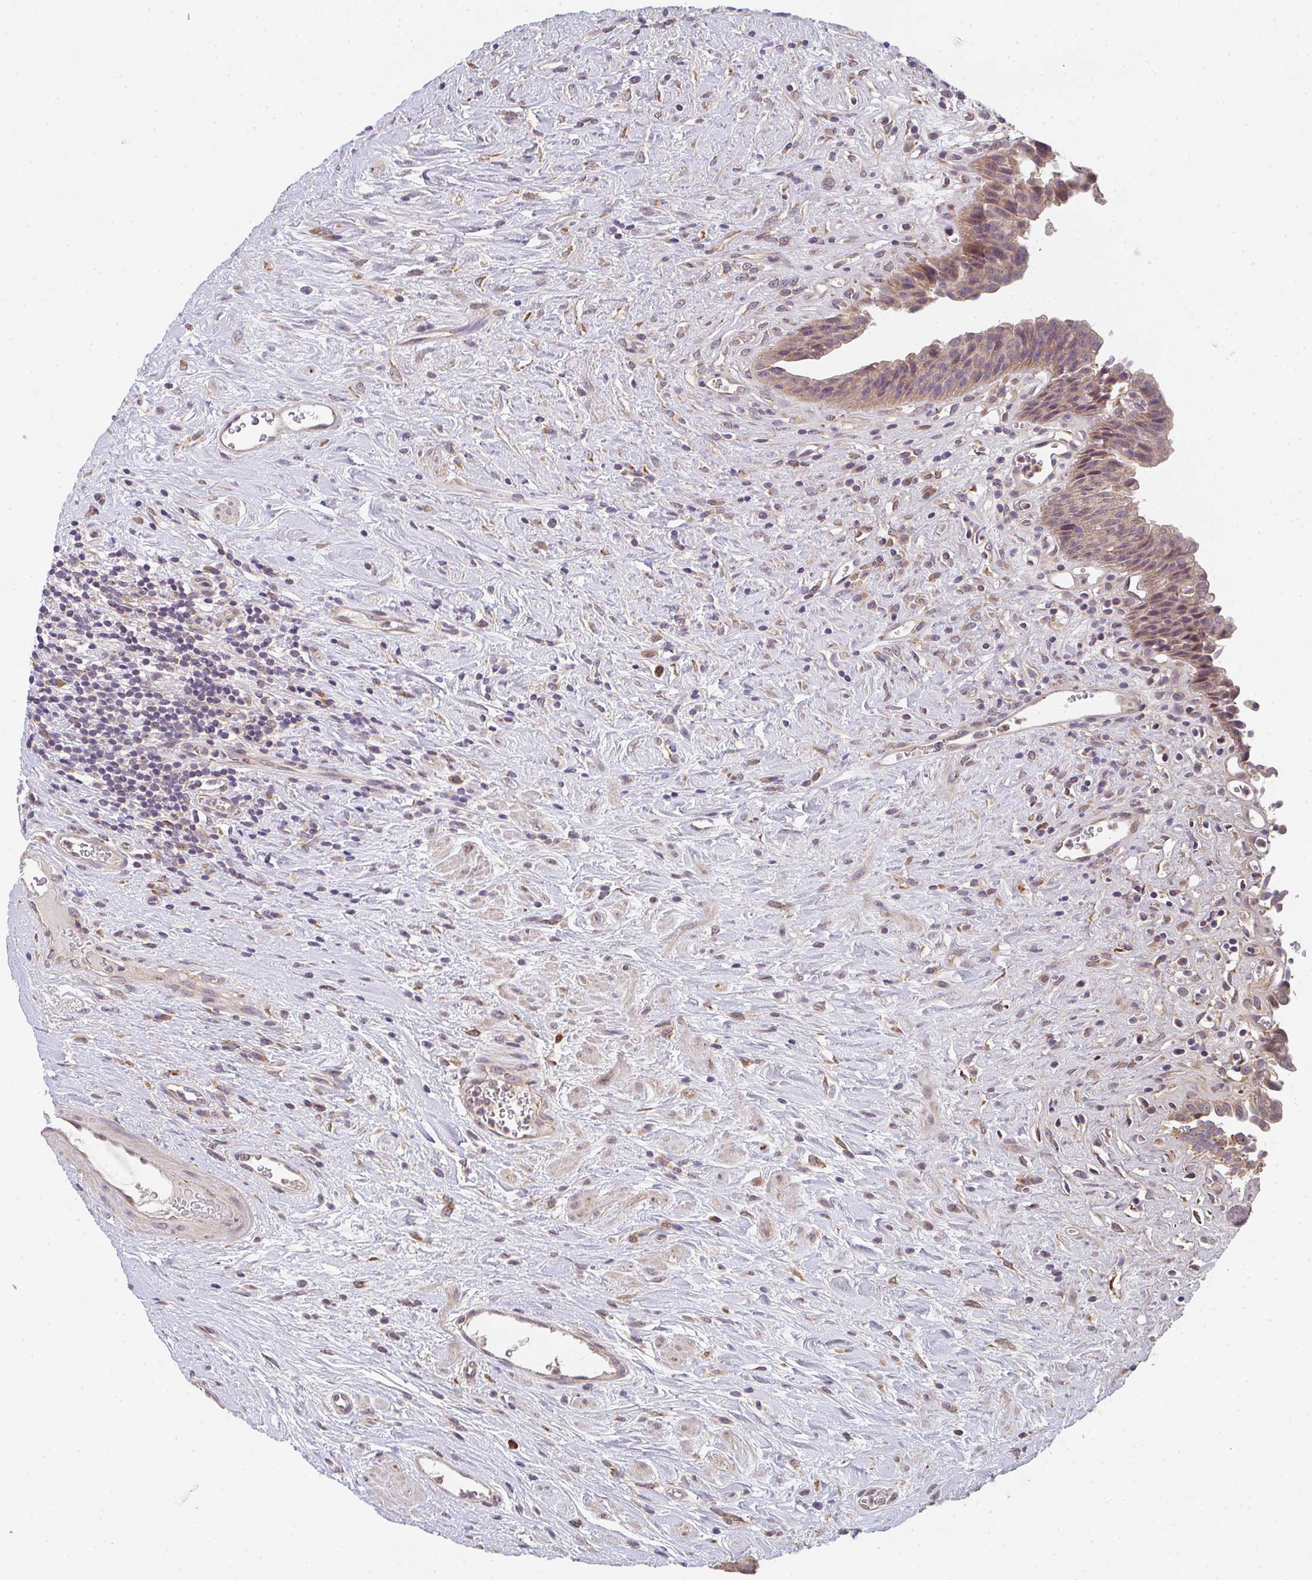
{"staining": {"intensity": "moderate", "quantity": ">75%", "location": "cytoplasmic/membranous"}, "tissue": "urinary bladder", "cell_type": "Urothelial cells", "image_type": "normal", "snomed": [{"axis": "morphology", "description": "Normal tissue, NOS"}, {"axis": "topography", "description": "Urinary bladder"}], "caption": "High-power microscopy captured an immunohistochemistry (IHC) micrograph of unremarkable urinary bladder, revealing moderate cytoplasmic/membranous positivity in about >75% of urothelial cells. (DAB (3,3'-diaminobenzidine) = brown stain, brightfield microscopy at high magnification).", "gene": "TSPAN31", "patient": {"sex": "female", "age": 56}}